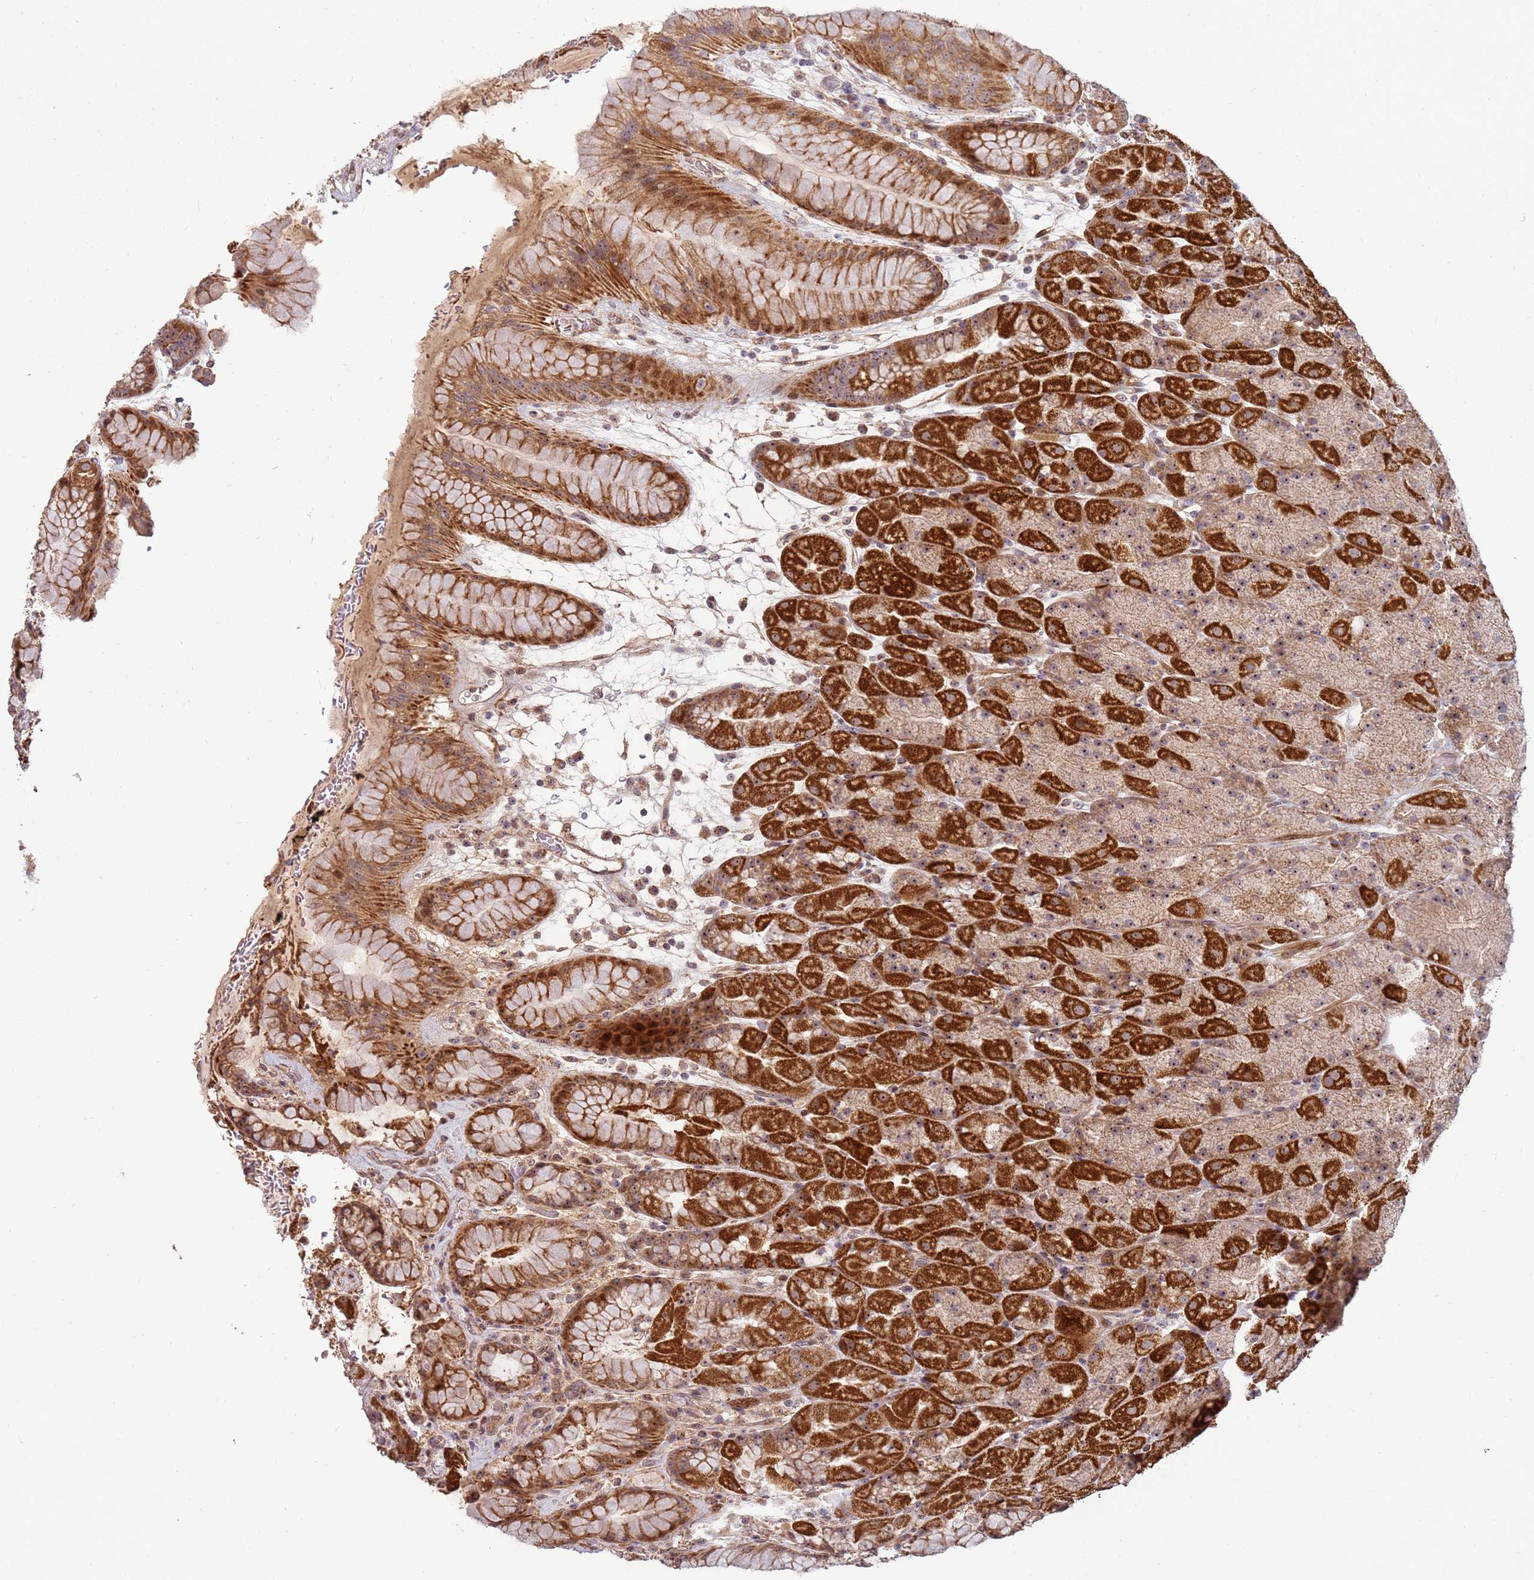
{"staining": {"intensity": "strong", "quantity": ">75%", "location": "cytoplasmic/membranous,nuclear"}, "tissue": "stomach", "cell_type": "Glandular cells", "image_type": "normal", "snomed": [{"axis": "morphology", "description": "Normal tissue, NOS"}, {"axis": "topography", "description": "Stomach, upper"}, {"axis": "topography", "description": "Stomach, lower"}], "caption": "Glandular cells exhibit high levels of strong cytoplasmic/membranous,nuclear positivity in approximately >75% of cells in benign stomach.", "gene": "KIF25", "patient": {"sex": "male", "age": 67}}